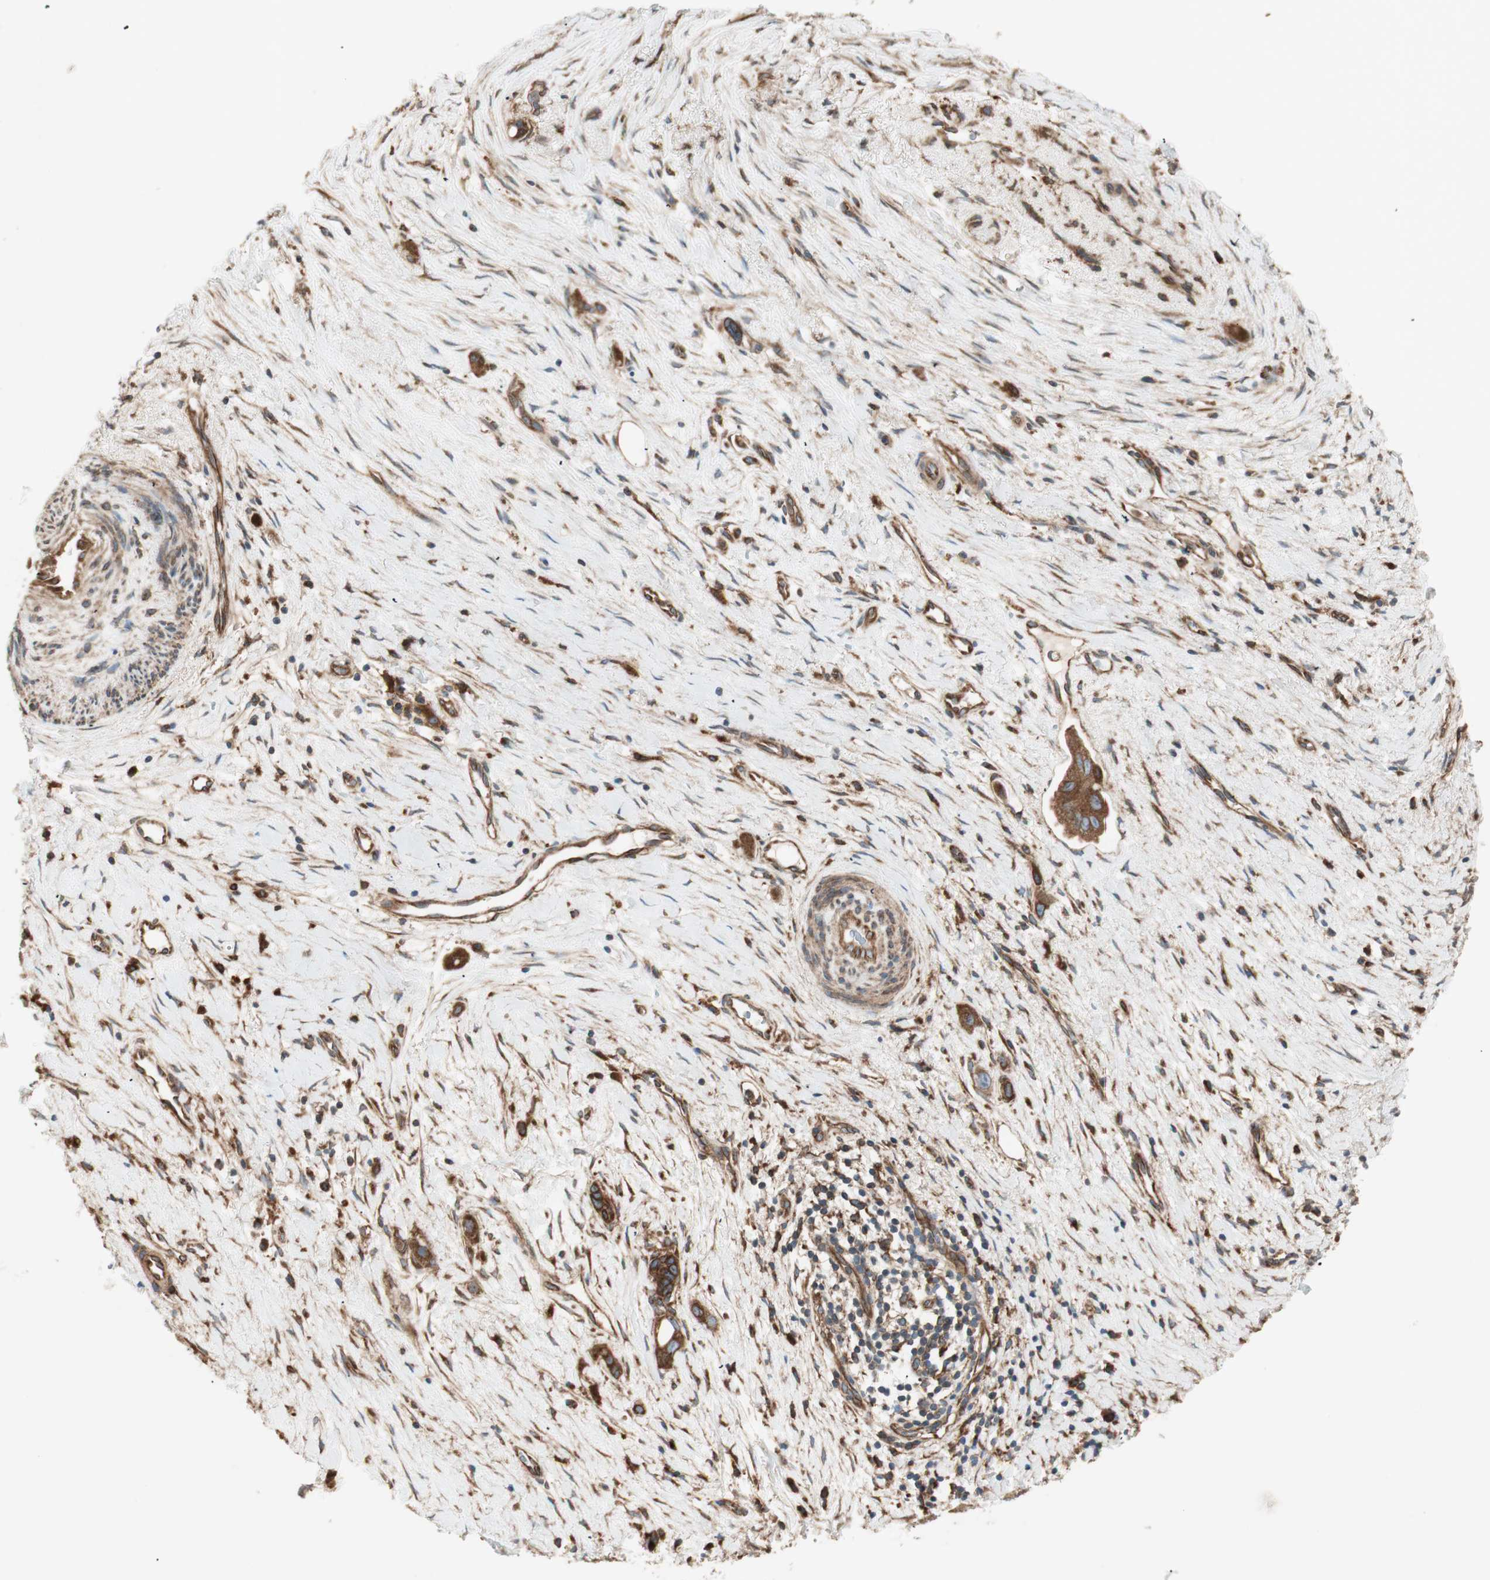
{"staining": {"intensity": "strong", "quantity": ">75%", "location": "cytoplasmic/membranous"}, "tissue": "liver cancer", "cell_type": "Tumor cells", "image_type": "cancer", "snomed": [{"axis": "morphology", "description": "Cholangiocarcinoma"}, {"axis": "topography", "description": "Liver"}], "caption": "DAB (3,3'-diaminobenzidine) immunohistochemical staining of human liver cancer reveals strong cytoplasmic/membranous protein staining in about >75% of tumor cells. (brown staining indicates protein expression, while blue staining denotes nuclei).", "gene": "RAB5A", "patient": {"sex": "female", "age": 65}}